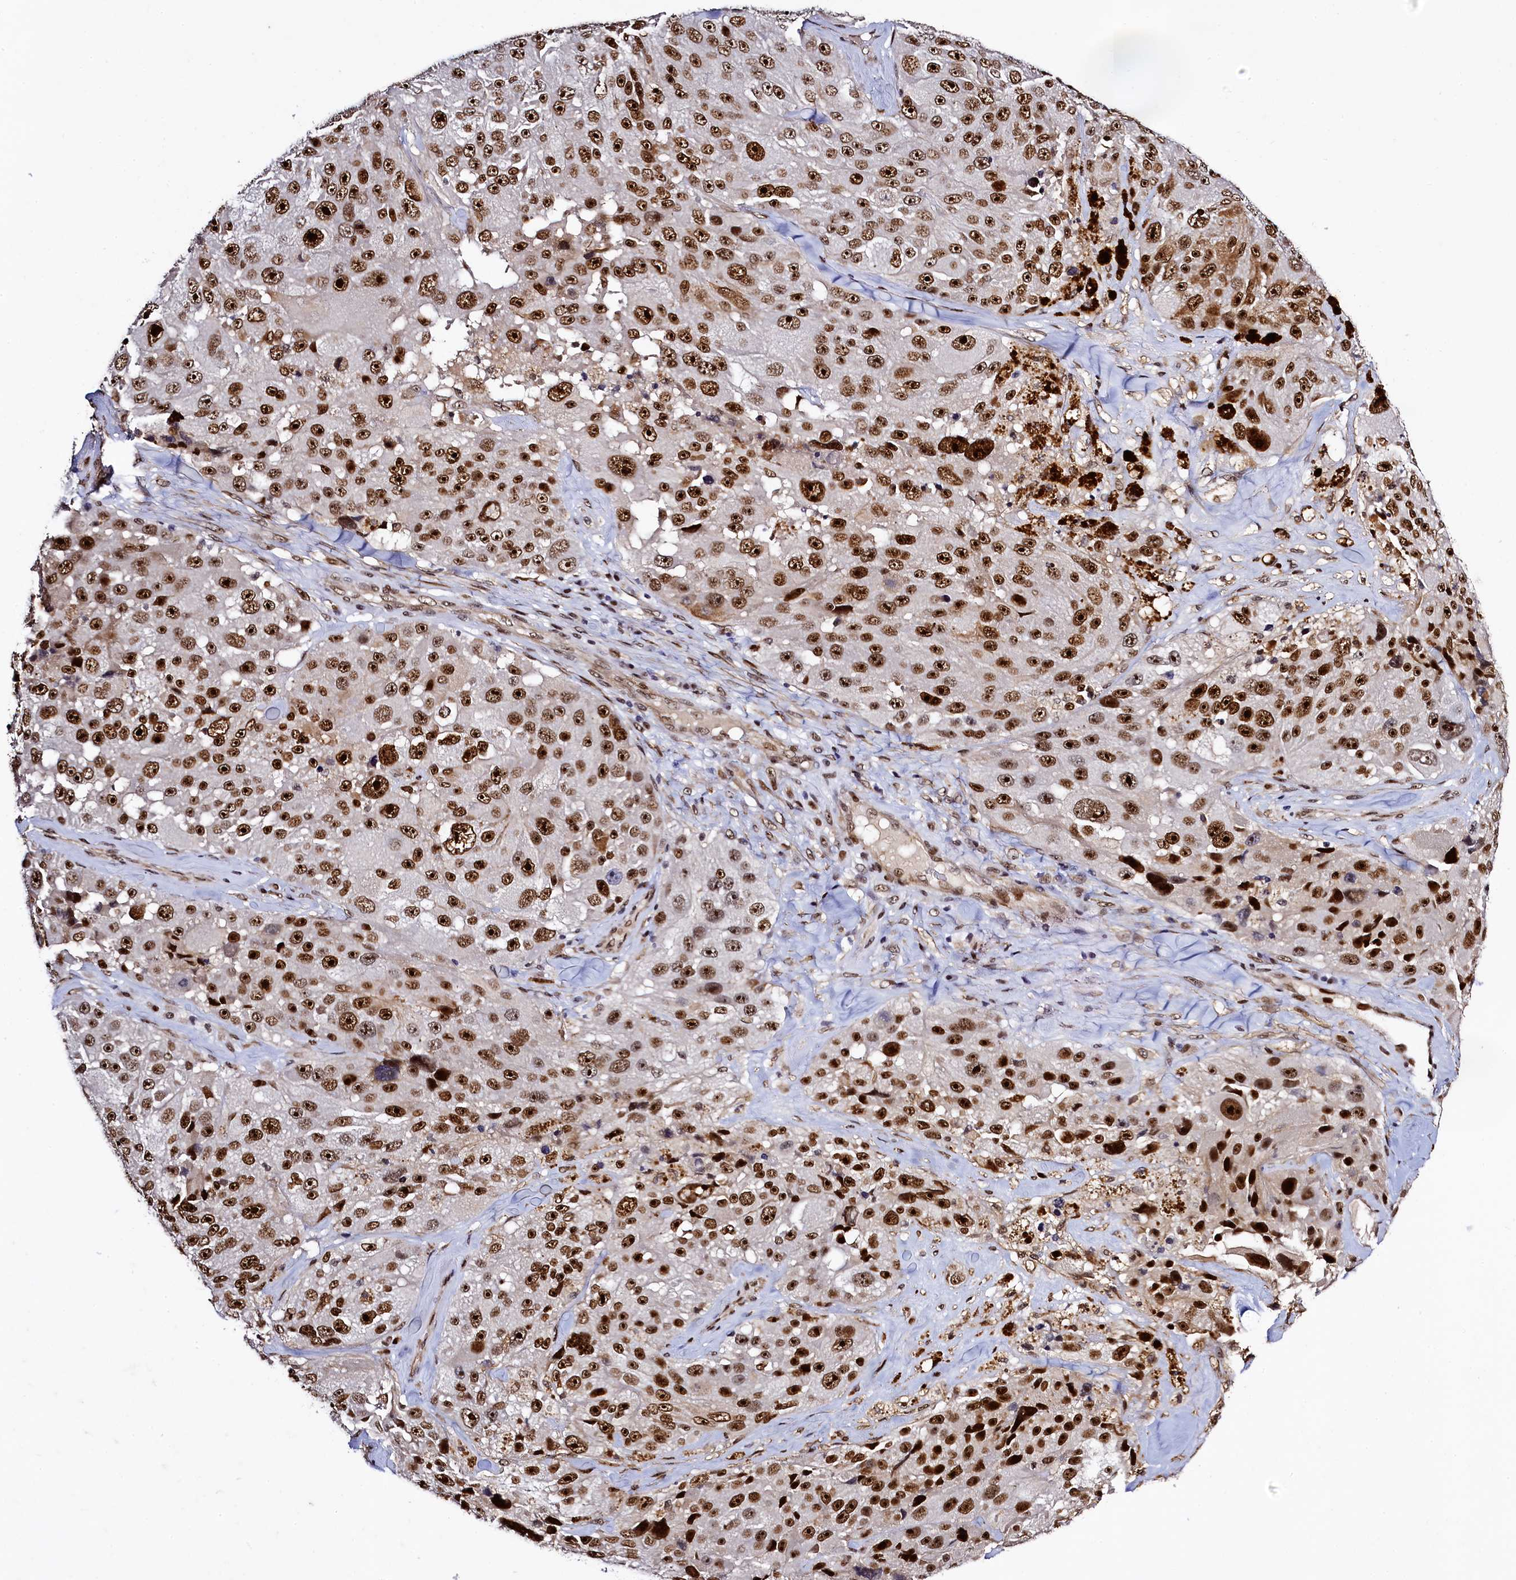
{"staining": {"intensity": "strong", "quantity": ">75%", "location": "nuclear"}, "tissue": "melanoma", "cell_type": "Tumor cells", "image_type": "cancer", "snomed": [{"axis": "morphology", "description": "Malignant melanoma, Metastatic site"}, {"axis": "topography", "description": "Lymph node"}], "caption": "A brown stain highlights strong nuclear staining of a protein in human melanoma tumor cells. Ihc stains the protein in brown and the nuclei are stained blue.", "gene": "SAMD10", "patient": {"sex": "male", "age": 62}}